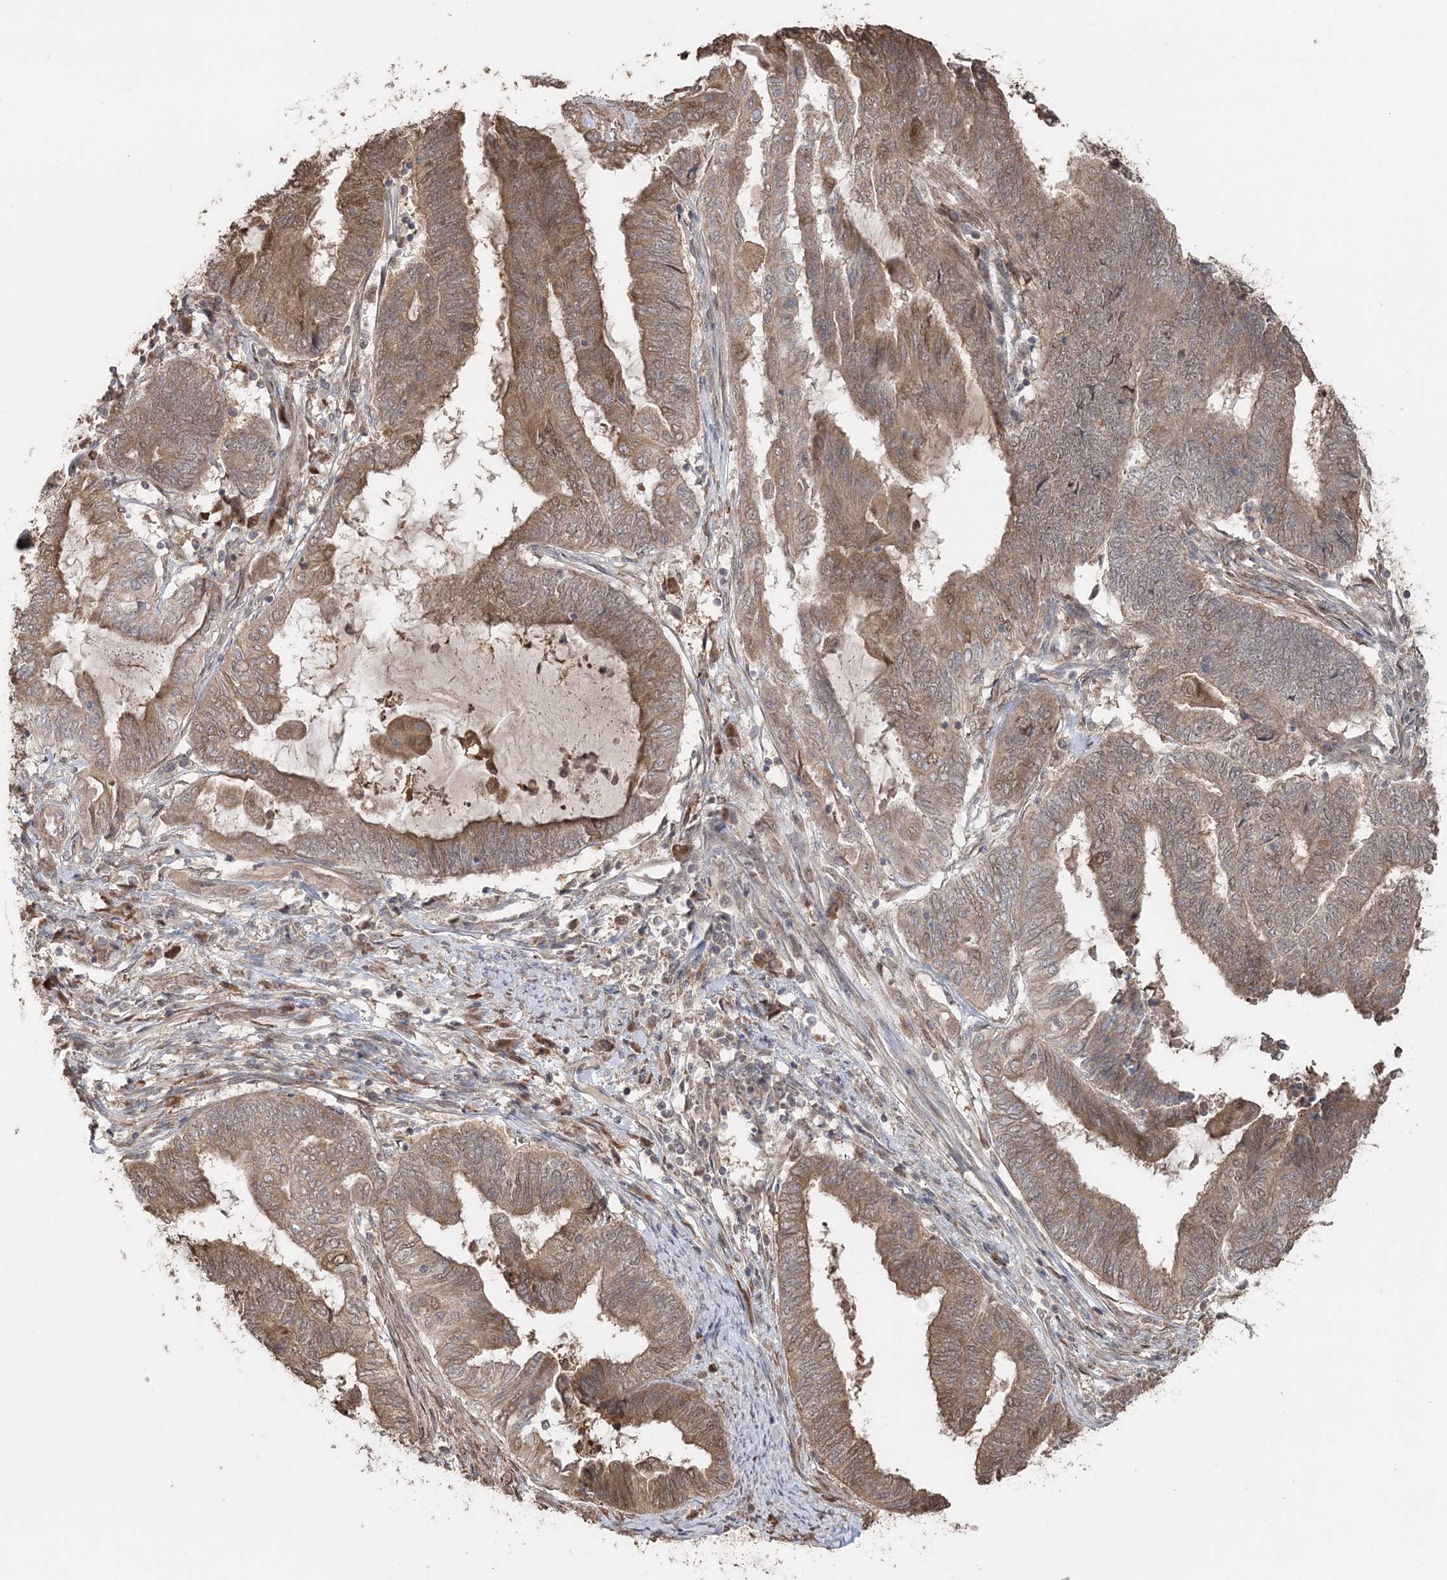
{"staining": {"intensity": "moderate", "quantity": ">75%", "location": "cytoplasmic/membranous"}, "tissue": "endometrial cancer", "cell_type": "Tumor cells", "image_type": "cancer", "snomed": [{"axis": "morphology", "description": "Adenocarcinoma, NOS"}, {"axis": "topography", "description": "Uterus"}, {"axis": "topography", "description": "Endometrium"}], "caption": "IHC micrograph of neoplastic tissue: human endometrial cancer stained using immunohistochemistry shows medium levels of moderate protein expression localized specifically in the cytoplasmic/membranous of tumor cells, appearing as a cytoplasmic/membranous brown color.", "gene": "SLU7", "patient": {"sex": "female", "age": 70}}